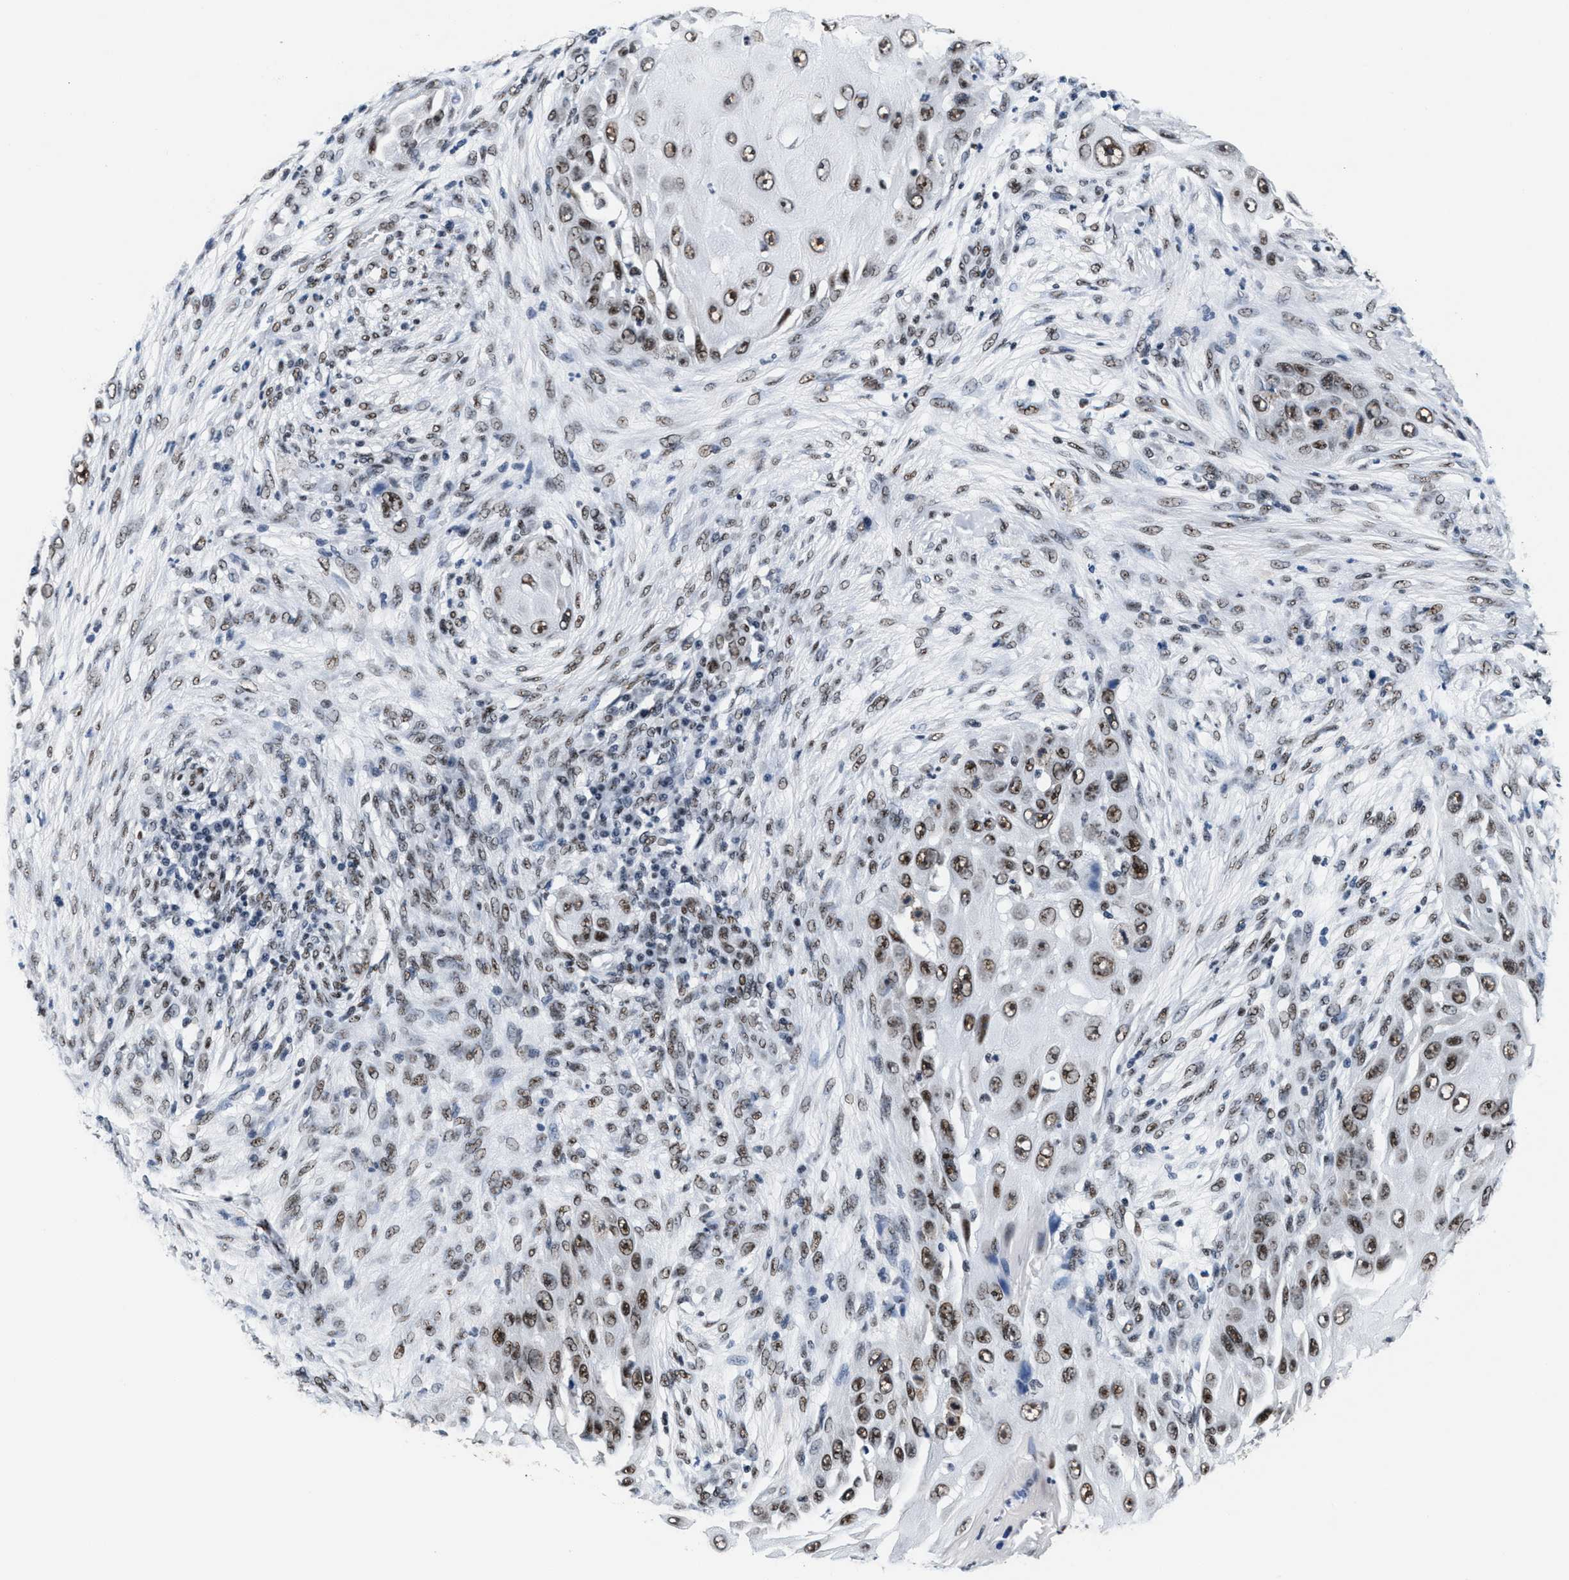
{"staining": {"intensity": "strong", "quantity": ">75%", "location": "nuclear"}, "tissue": "skin cancer", "cell_type": "Tumor cells", "image_type": "cancer", "snomed": [{"axis": "morphology", "description": "Squamous cell carcinoma, NOS"}, {"axis": "topography", "description": "Skin"}], "caption": "DAB immunohistochemical staining of skin cancer shows strong nuclear protein positivity in about >75% of tumor cells. The staining was performed using DAB (3,3'-diaminobenzidine), with brown indicating positive protein expression. Nuclei are stained blue with hematoxylin.", "gene": "RAD50", "patient": {"sex": "female", "age": 44}}